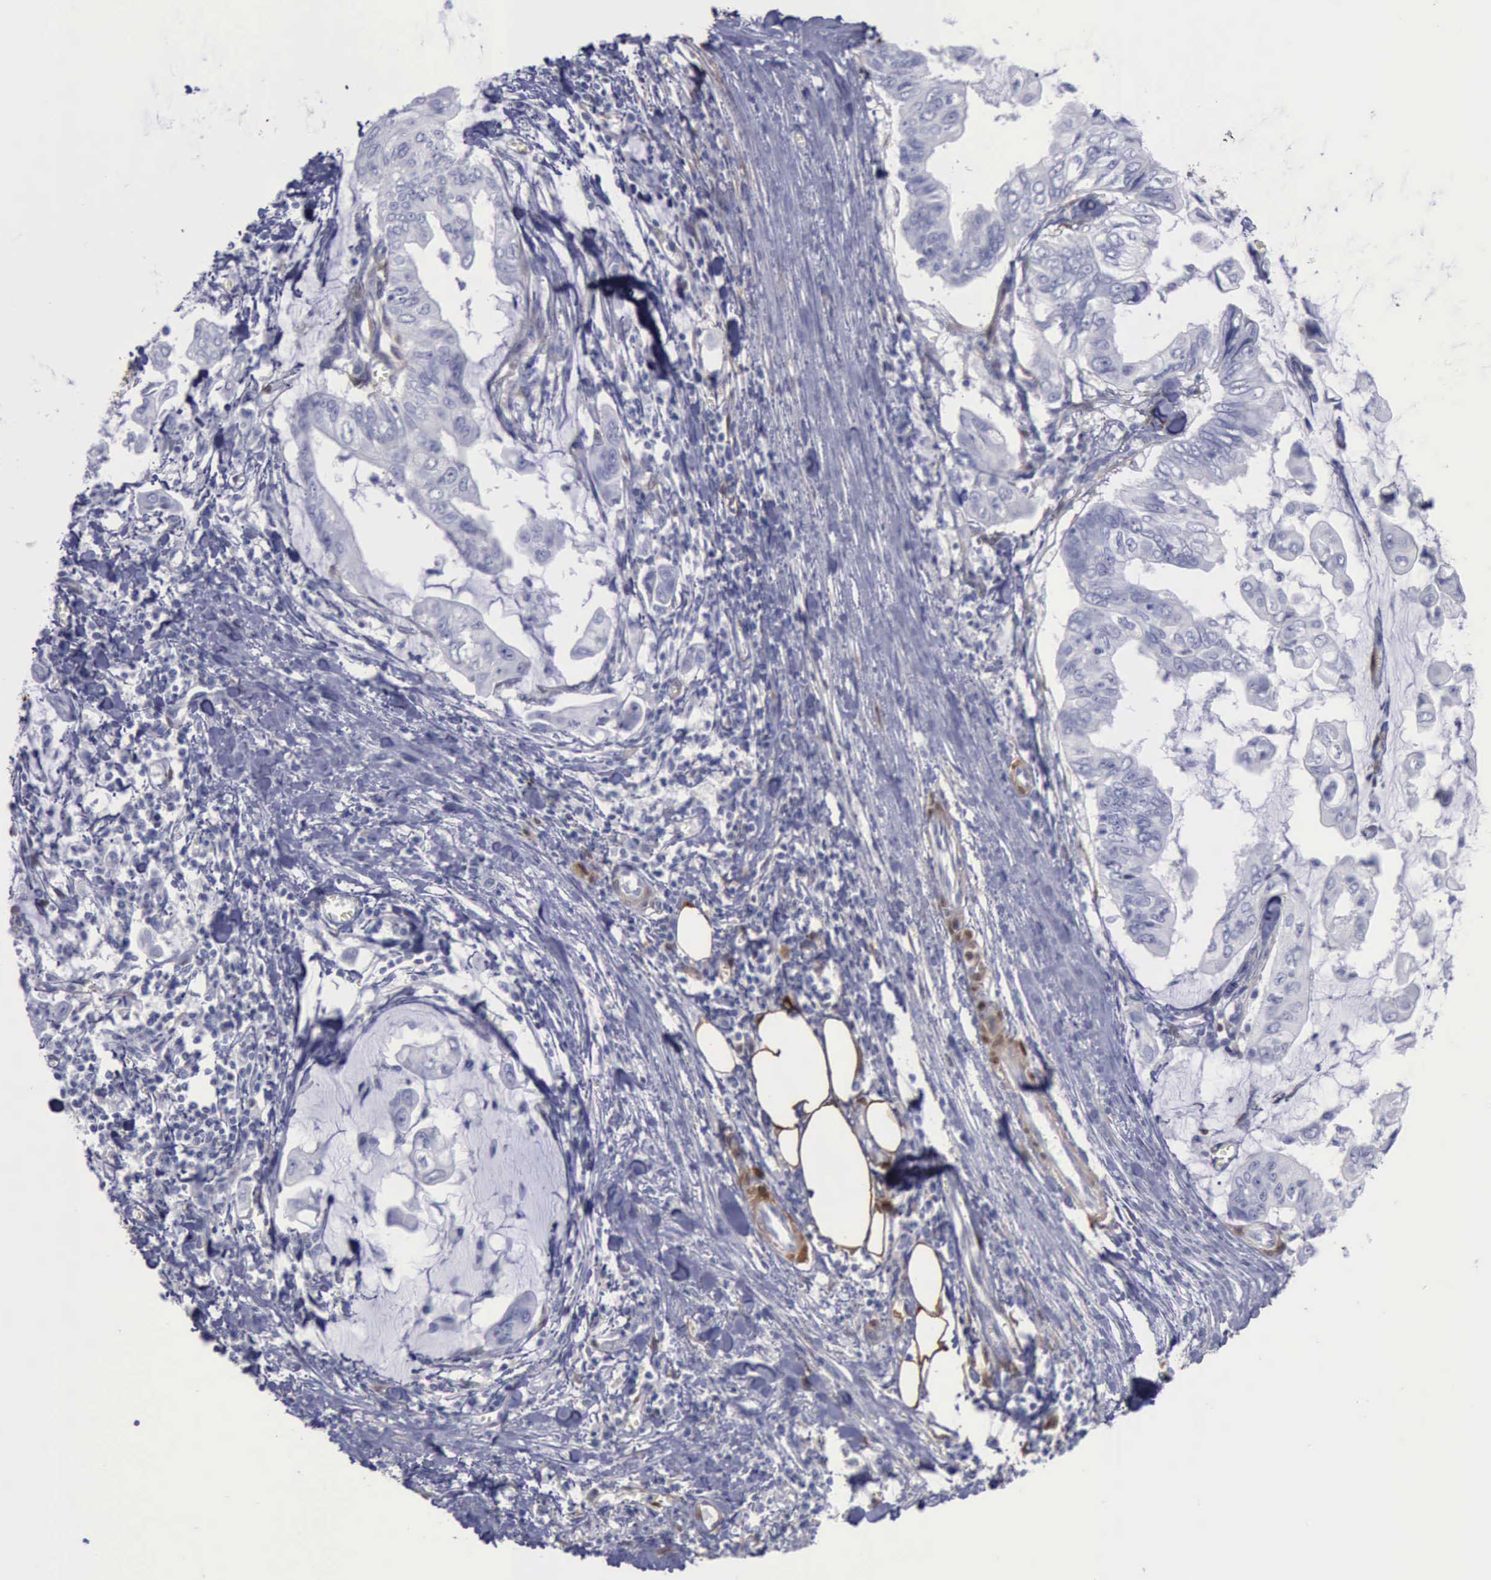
{"staining": {"intensity": "negative", "quantity": "none", "location": "none"}, "tissue": "stomach cancer", "cell_type": "Tumor cells", "image_type": "cancer", "snomed": [{"axis": "morphology", "description": "Adenocarcinoma, NOS"}, {"axis": "topography", "description": "Stomach, upper"}], "caption": "This is a photomicrograph of immunohistochemistry staining of stomach cancer (adenocarcinoma), which shows no positivity in tumor cells.", "gene": "FHL1", "patient": {"sex": "male", "age": 80}}